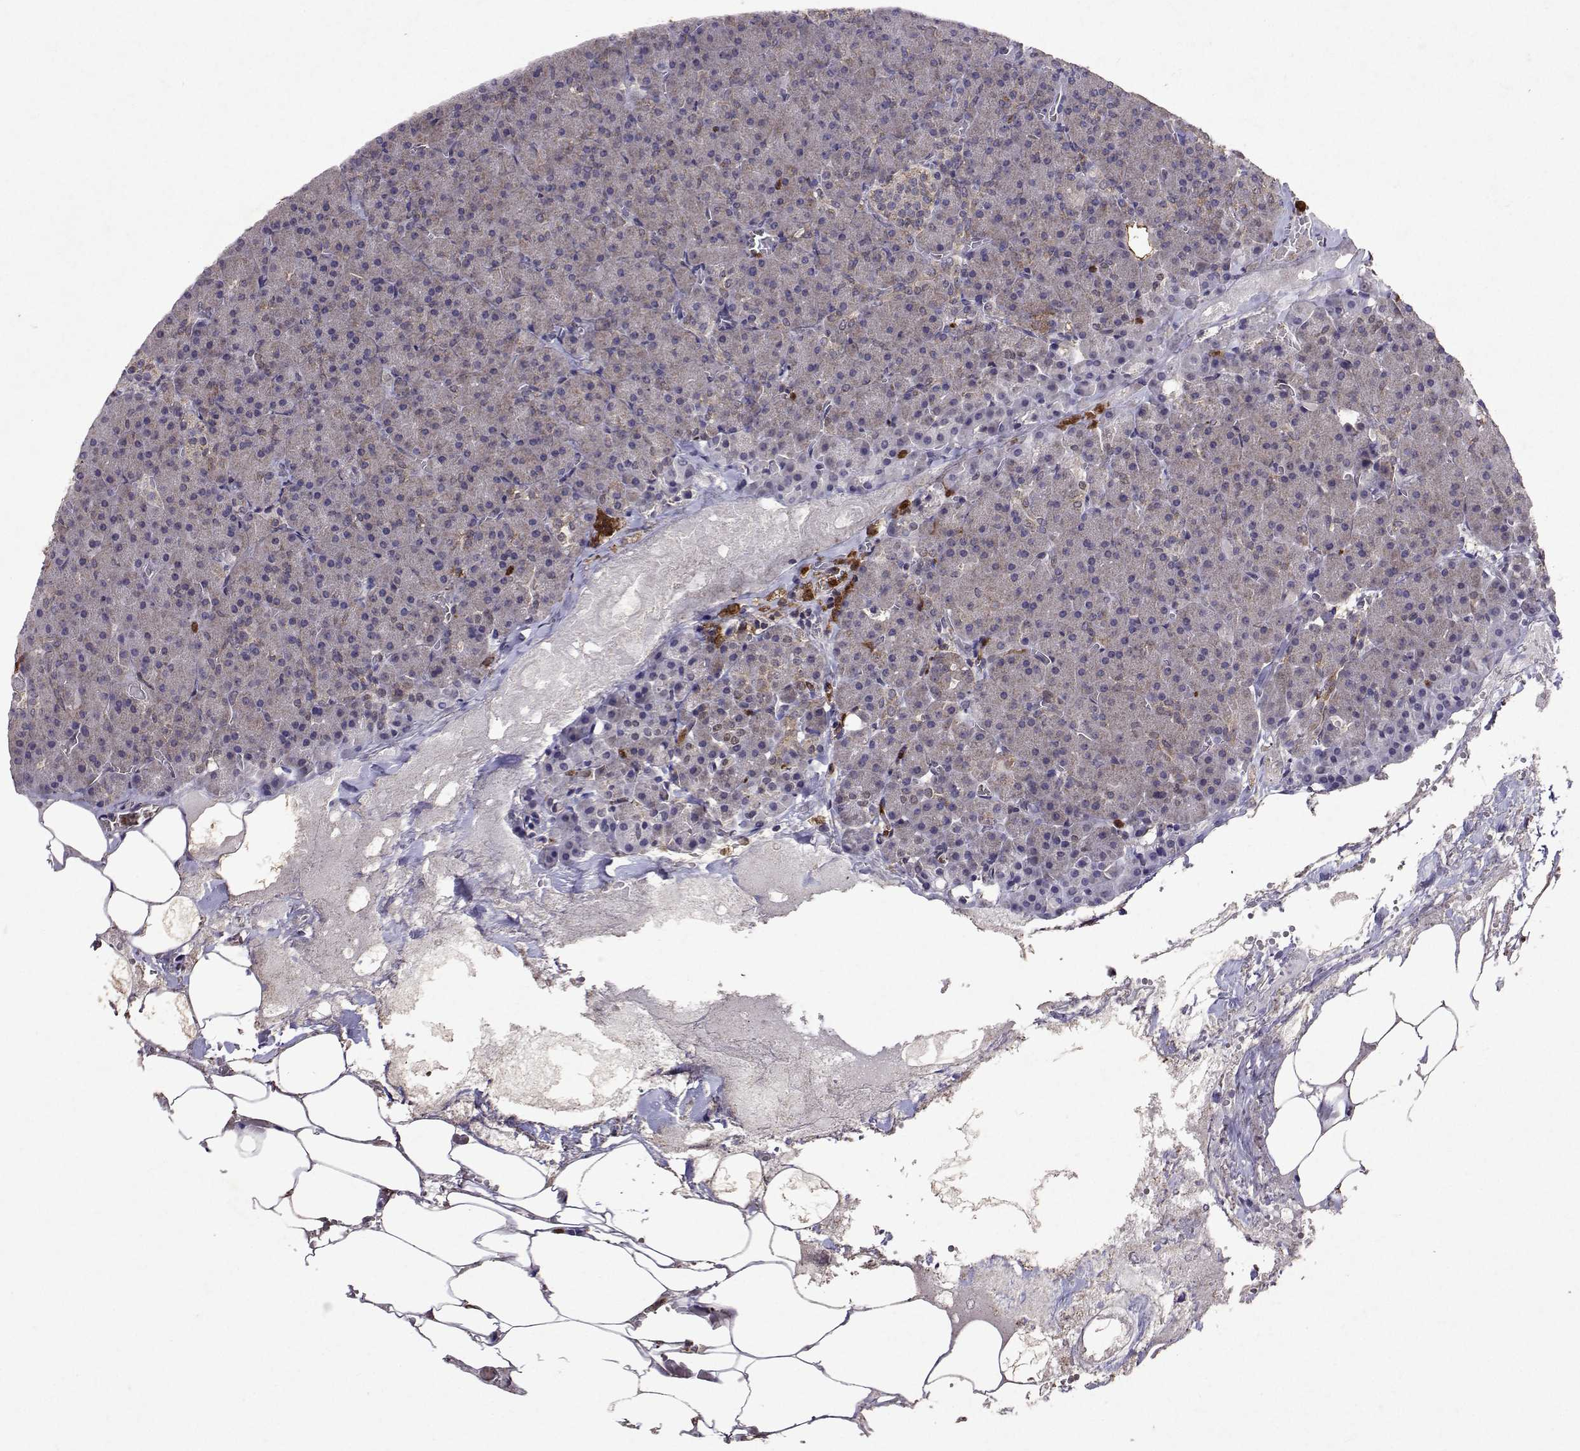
{"staining": {"intensity": "weak", "quantity": "25%-75%", "location": "cytoplasmic/membranous"}, "tissue": "pancreas", "cell_type": "Exocrine glandular cells", "image_type": "normal", "snomed": [{"axis": "morphology", "description": "Normal tissue, NOS"}, {"axis": "topography", "description": "Pancreas"}], "caption": "This histopathology image displays unremarkable pancreas stained with immunohistochemistry to label a protein in brown. The cytoplasmic/membranous of exocrine glandular cells show weak positivity for the protein. Nuclei are counter-stained blue.", "gene": "APAF1", "patient": {"sex": "female", "age": 74}}